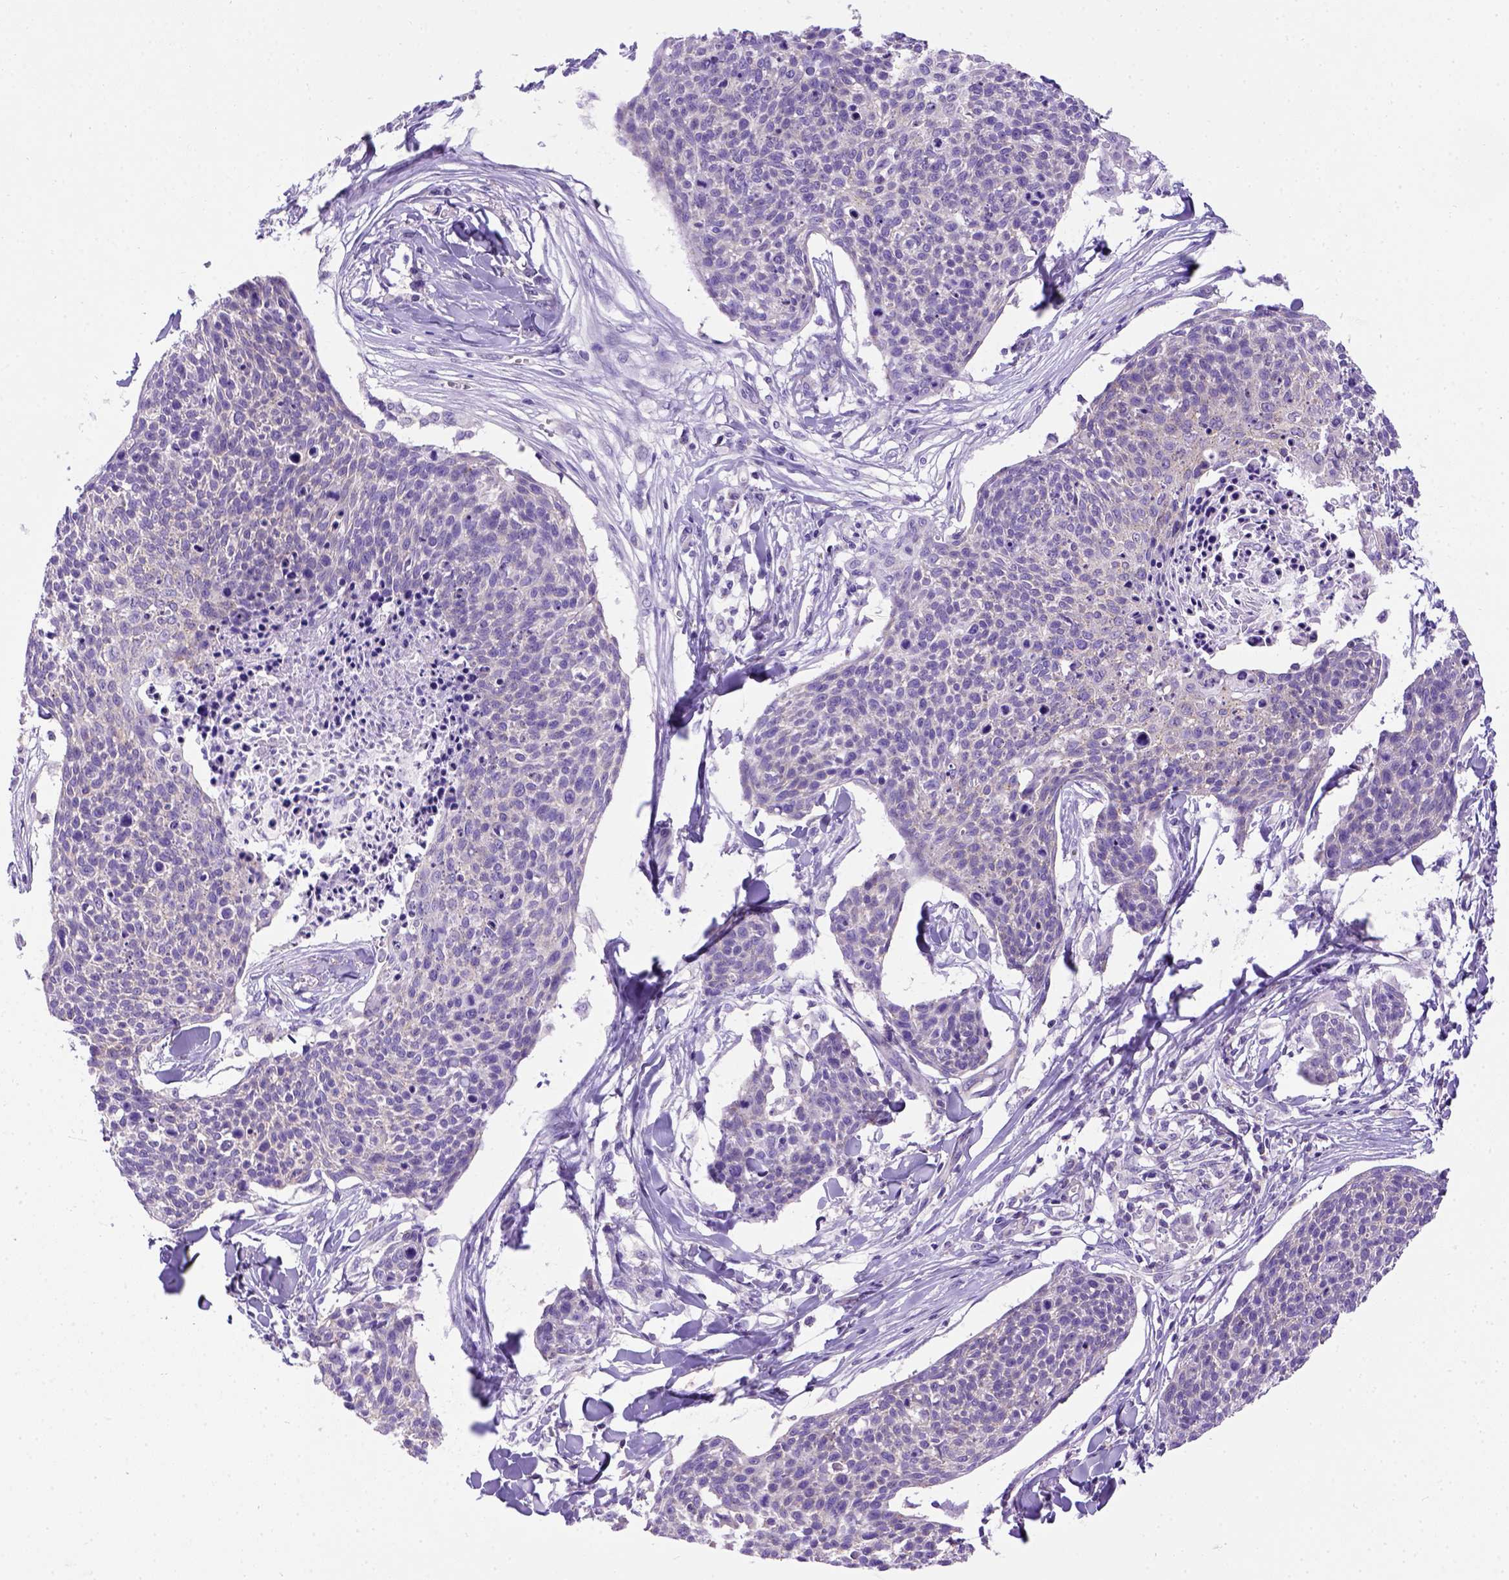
{"staining": {"intensity": "weak", "quantity": "25%-75%", "location": "cytoplasmic/membranous"}, "tissue": "skin cancer", "cell_type": "Tumor cells", "image_type": "cancer", "snomed": [{"axis": "morphology", "description": "Squamous cell carcinoma, NOS"}, {"axis": "topography", "description": "Skin"}, {"axis": "topography", "description": "Vulva"}], "caption": "A brown stain highlights weak cytoplasmic/membranous positivity of a protein in squamous cell carcinoma (skin) tumor cells.", "gene": "FOXI1", "patient": {"sex": "female", "age": 75}}